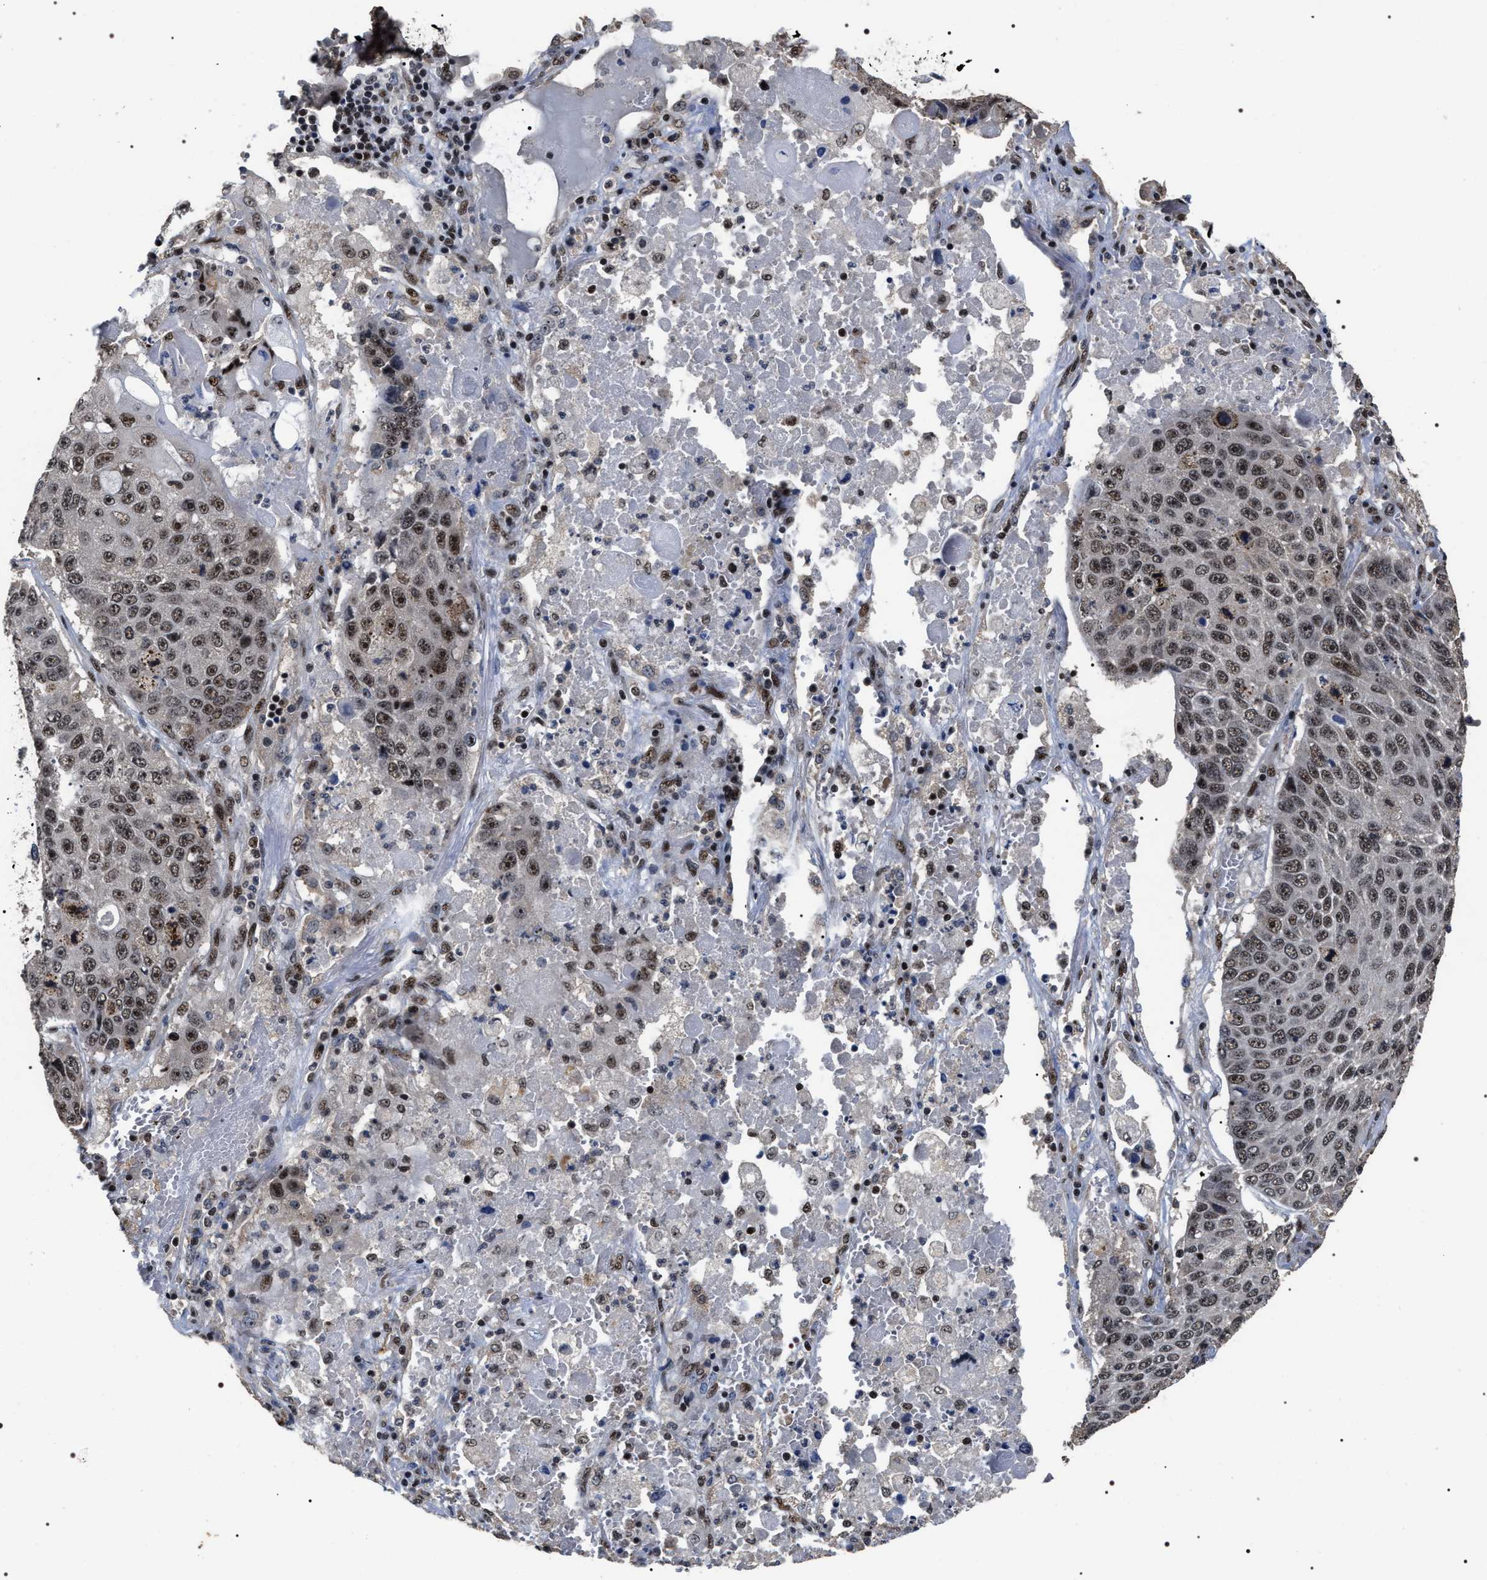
{"staining": {"intensity": "moderate", "quantity": ">75%", "location": "nuclear"}, "tissue": "lung cancer", "cell_type": "Tumor cells", "image_type": "cancer", "snomed": [{"axis": "morphology", "description": "Squamous cell carcinoma, NOS"}, {"axis": "topography", "description": "Lung"}], "caption": "Brown immunohistochemical staining in lung squamous cell carcinoma displays moderate nuclear staining in about >75% of tumor cells.", "gene": "RRP1B", "patient": {"sex": "male", "age": 61}}